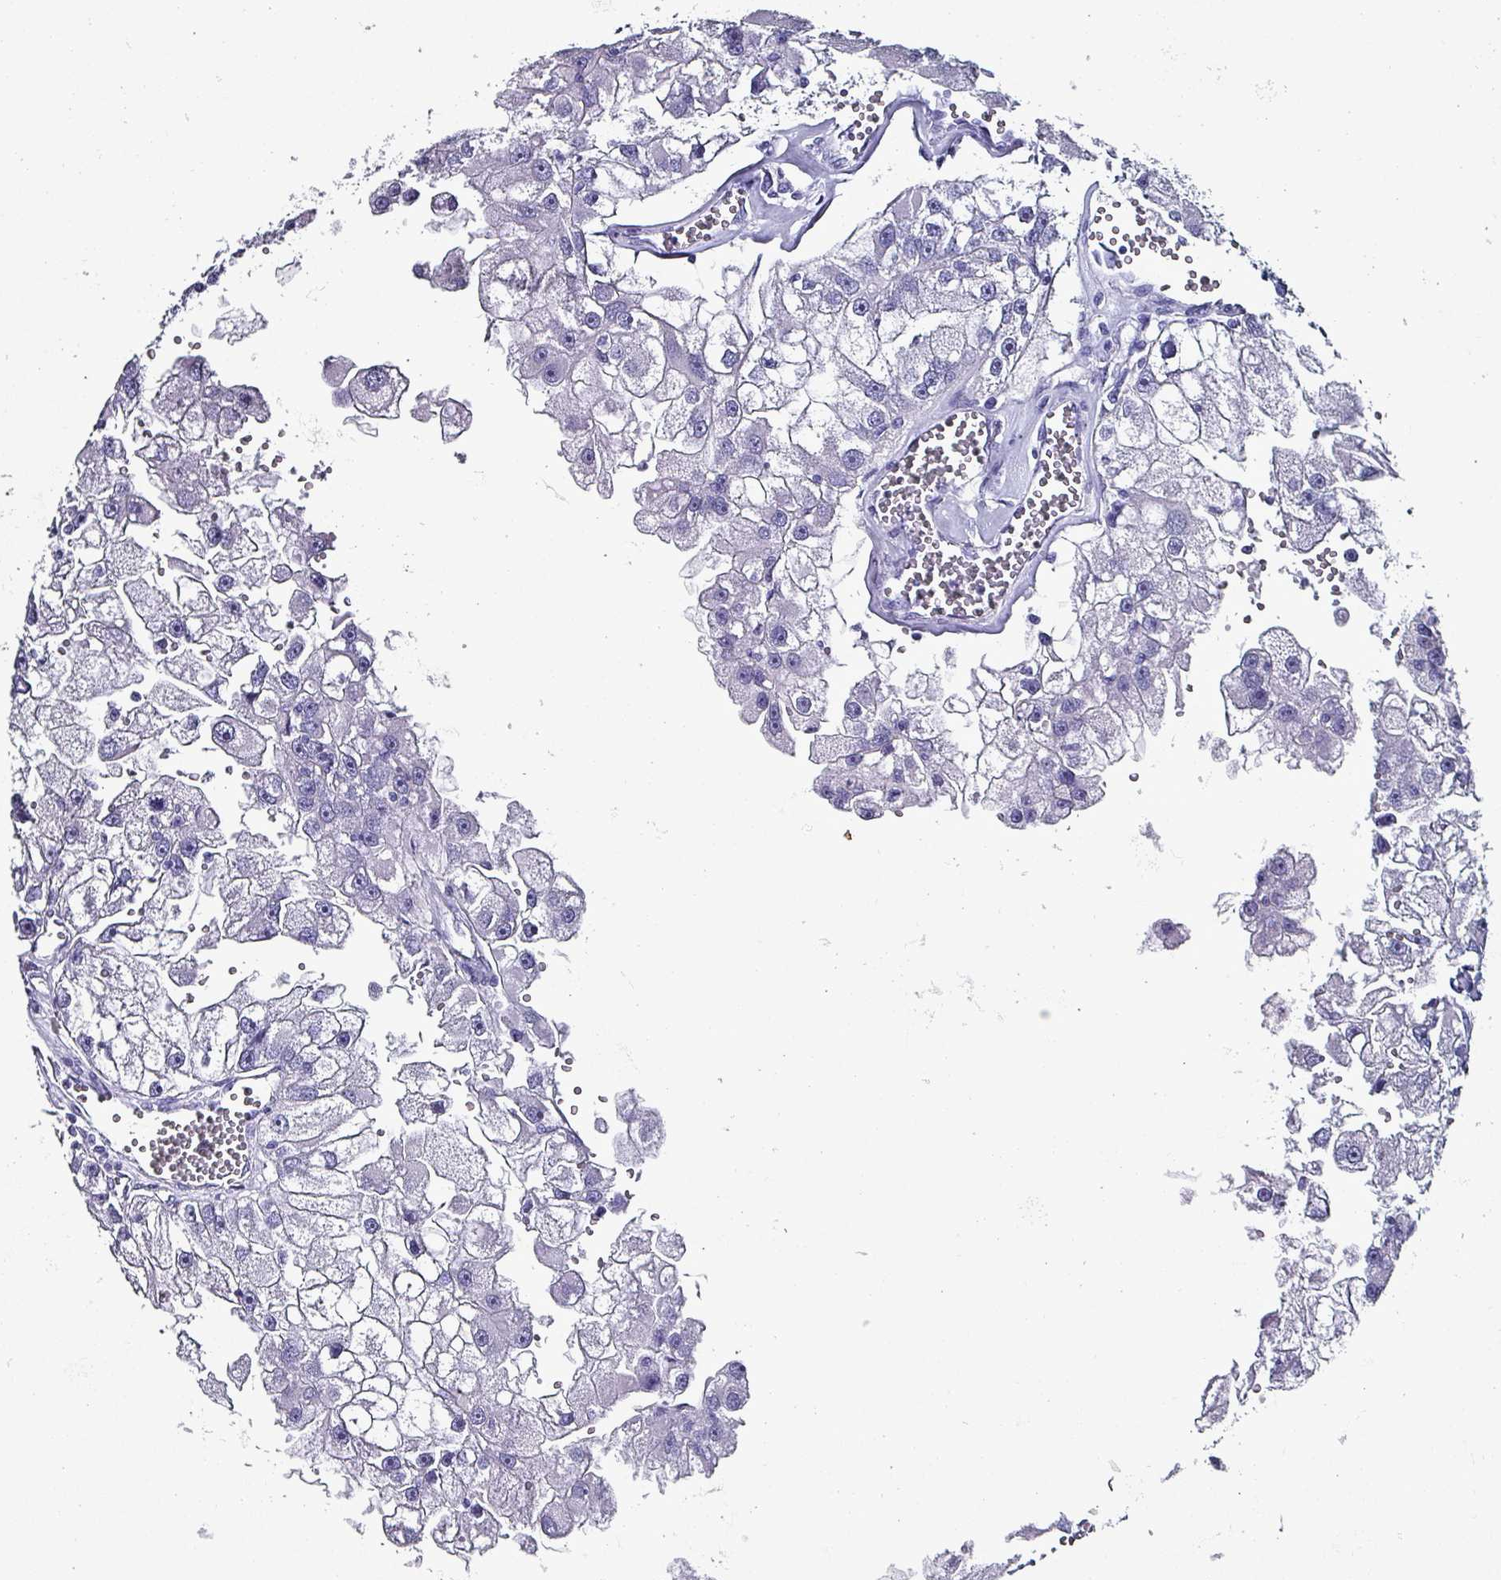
{"staining": {"intensity": "negative", "quantity": "none", "location": "none"}, "tissue": "renal cancer", "cell_type": "Tumor cells", "image_type": "cancer", "snomed": [{"axis": "morphology", "description": "Adenocarcinoma, NOS"}, {"axis": "topography", "description": "Kidney"}], "caption": "Immunohistochemistry (IHC) of adenocarcinoma (renal) reveals no expression in tumor cells.", "gene": "KRT6C", "patient": {"sex": "male", "age": 63}}